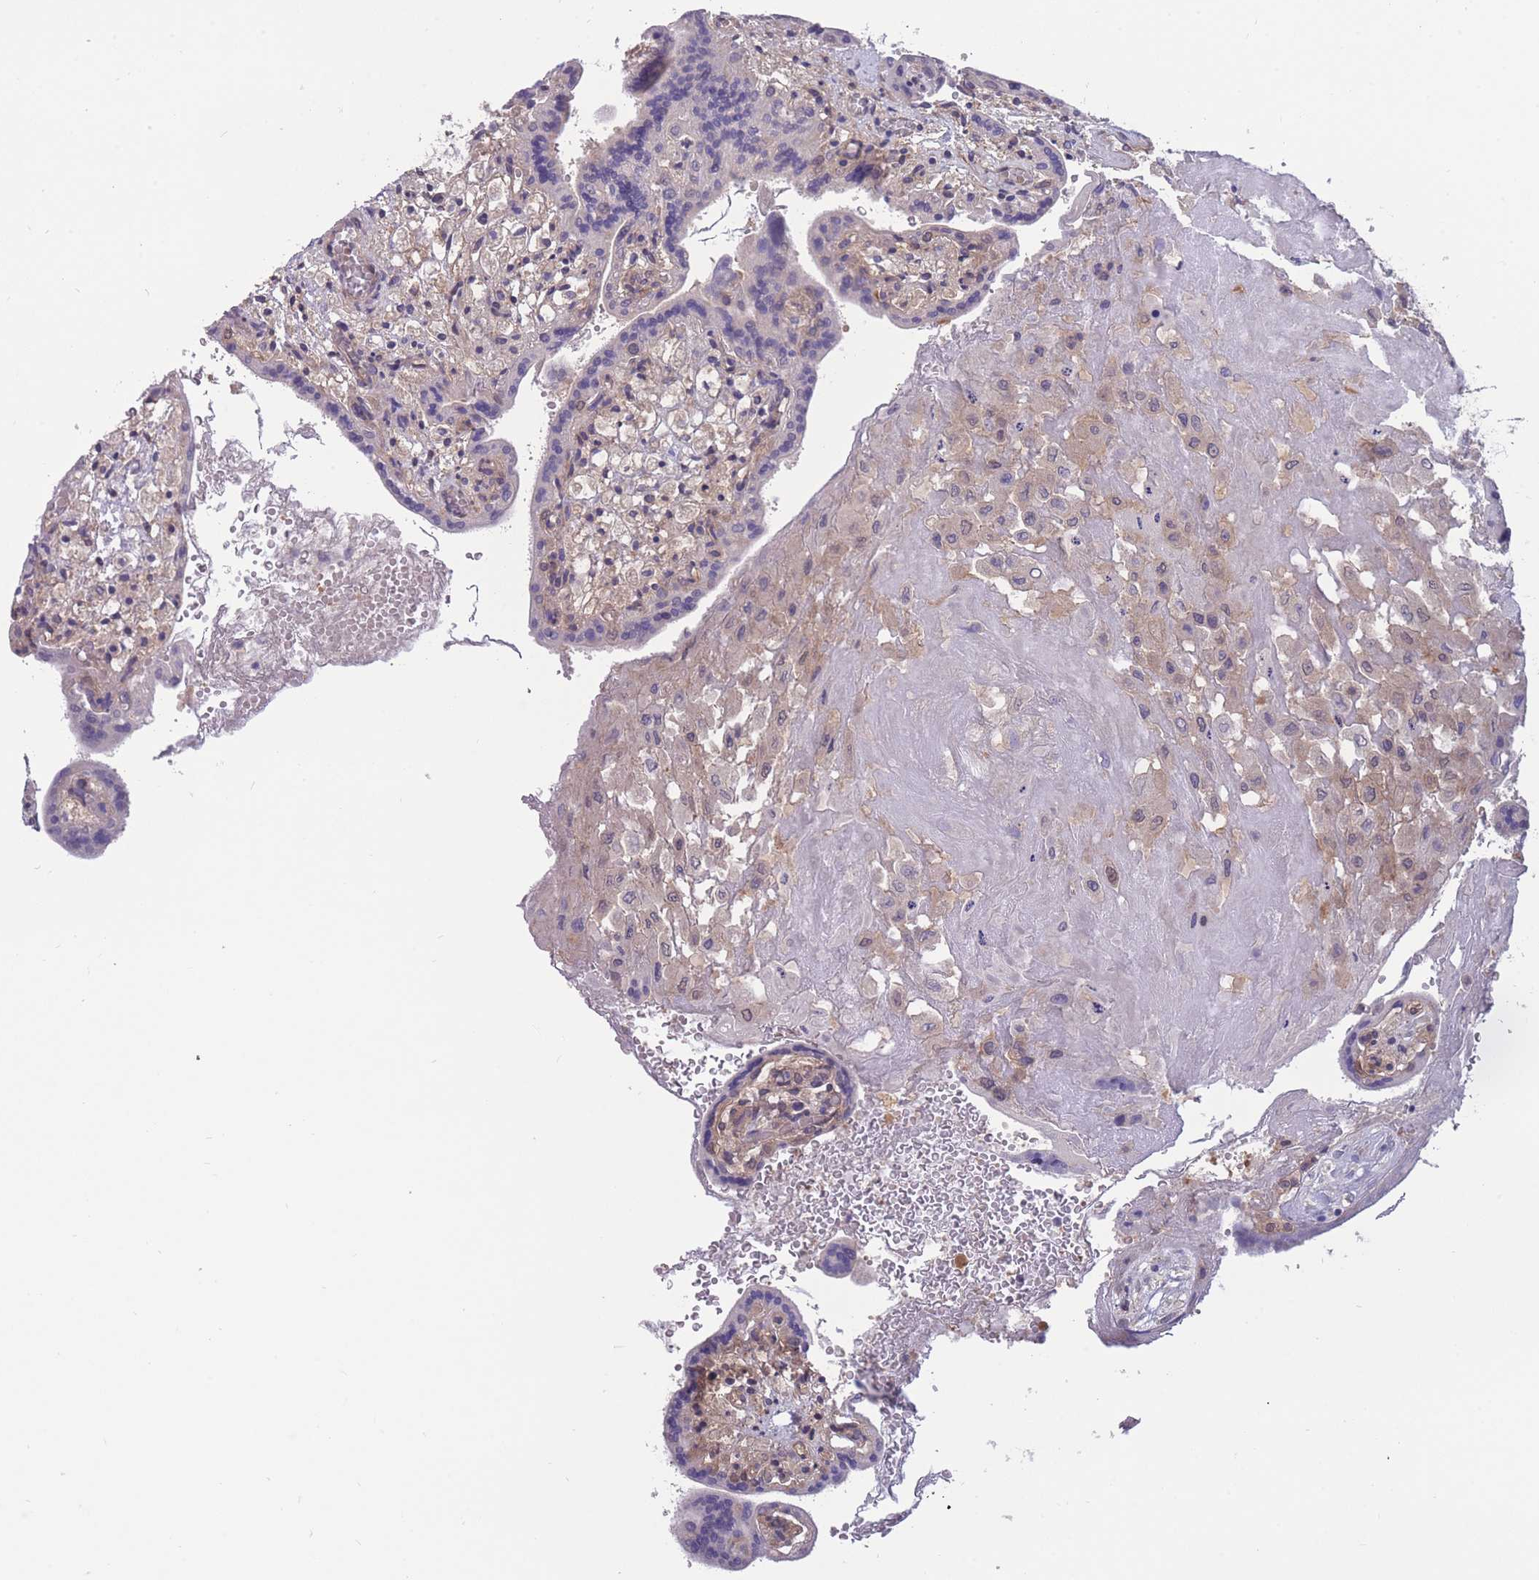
{"staining": {"intensity": "weak", "quantity": ">75%", "location": "cytoplasmic/membranous"}, "tissue": "placenta", "cell_type": "Decidual cells", "image_type": "normal", "snomed": [{"axis": "morphology", "description": "Normal tissue, NOS"}, {"axis": "topography", "description": "Placenta"}], "caption": "An immunohistochemistry (IHC) photomicrograph of unremarkable tissue is shown. Protein staining in brown highlights weak cytoplasmic/membranous positivity in placenta within decidual cells. (DAB (3,3'-diaminobenzidine) = brown stain, brightfield microscopy at high magnification).", "gene": "UBE2NL", "patient": {"sex": "female", "age": 37}}